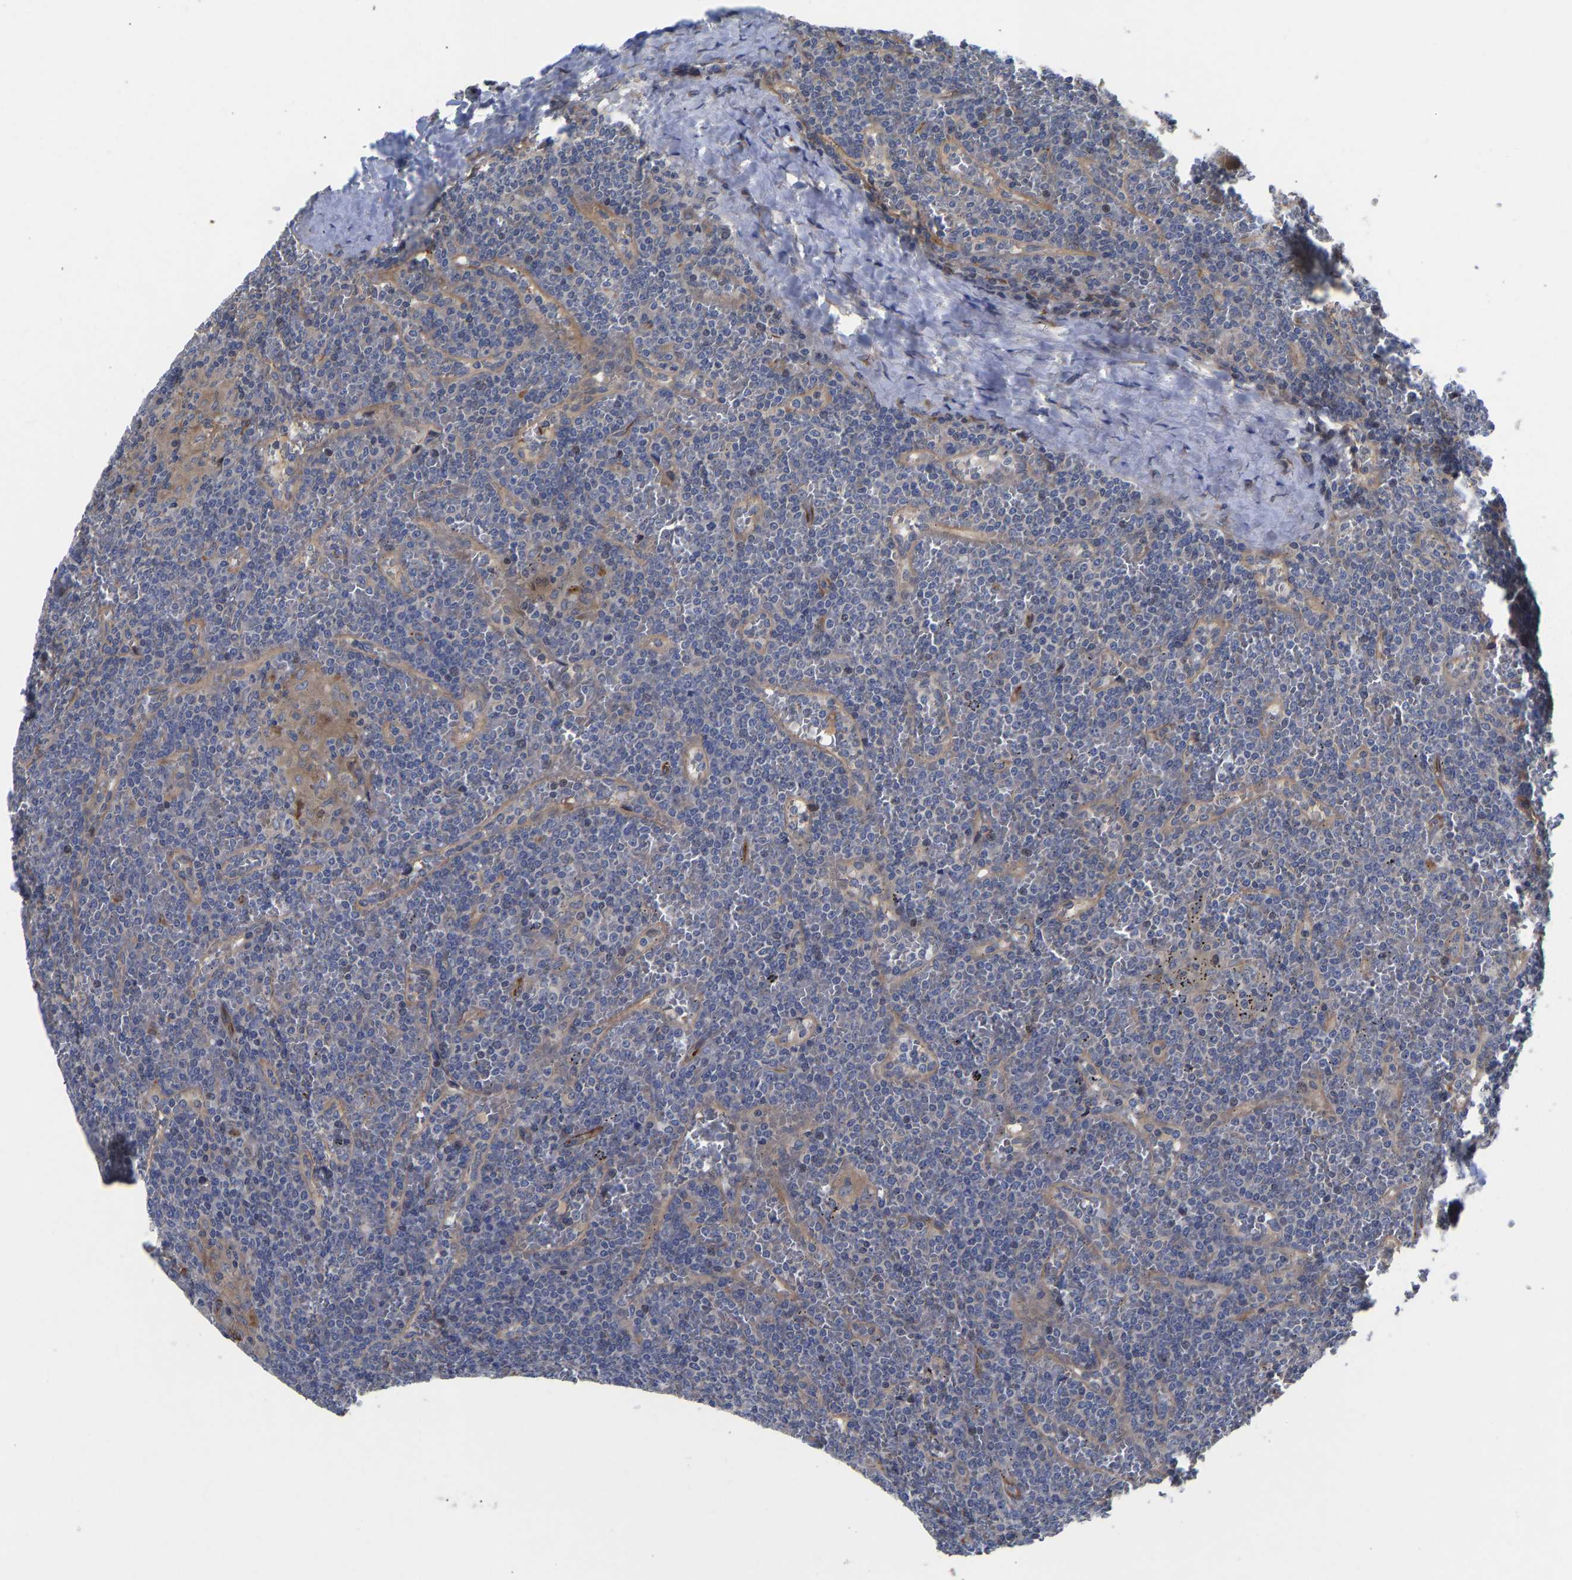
{"staining": {"intensity": "negative", "quantity": "none", "location": "none"}, "tissue": "lymphoma", "cell_type": "Tumor cells", "image_type": "cancer", "snomed": [{"axis": "morphology", "description": "Malignant lymphoma, non-Hodgkin's type, Low grade"}, {"axis": "topography", "description": "Spleen"}], "caption": "High power microscopy histopathology image of an IHC photomicrograph of lymphoma, revealing no significant staining in tumor cells. (Stains: DAB IHC with hematoxylin counter stain, Microscopy: brightfield microscopy at high magnification).", "gene": "FRRS1", "patient": {"sex": "female", "age": 19}}